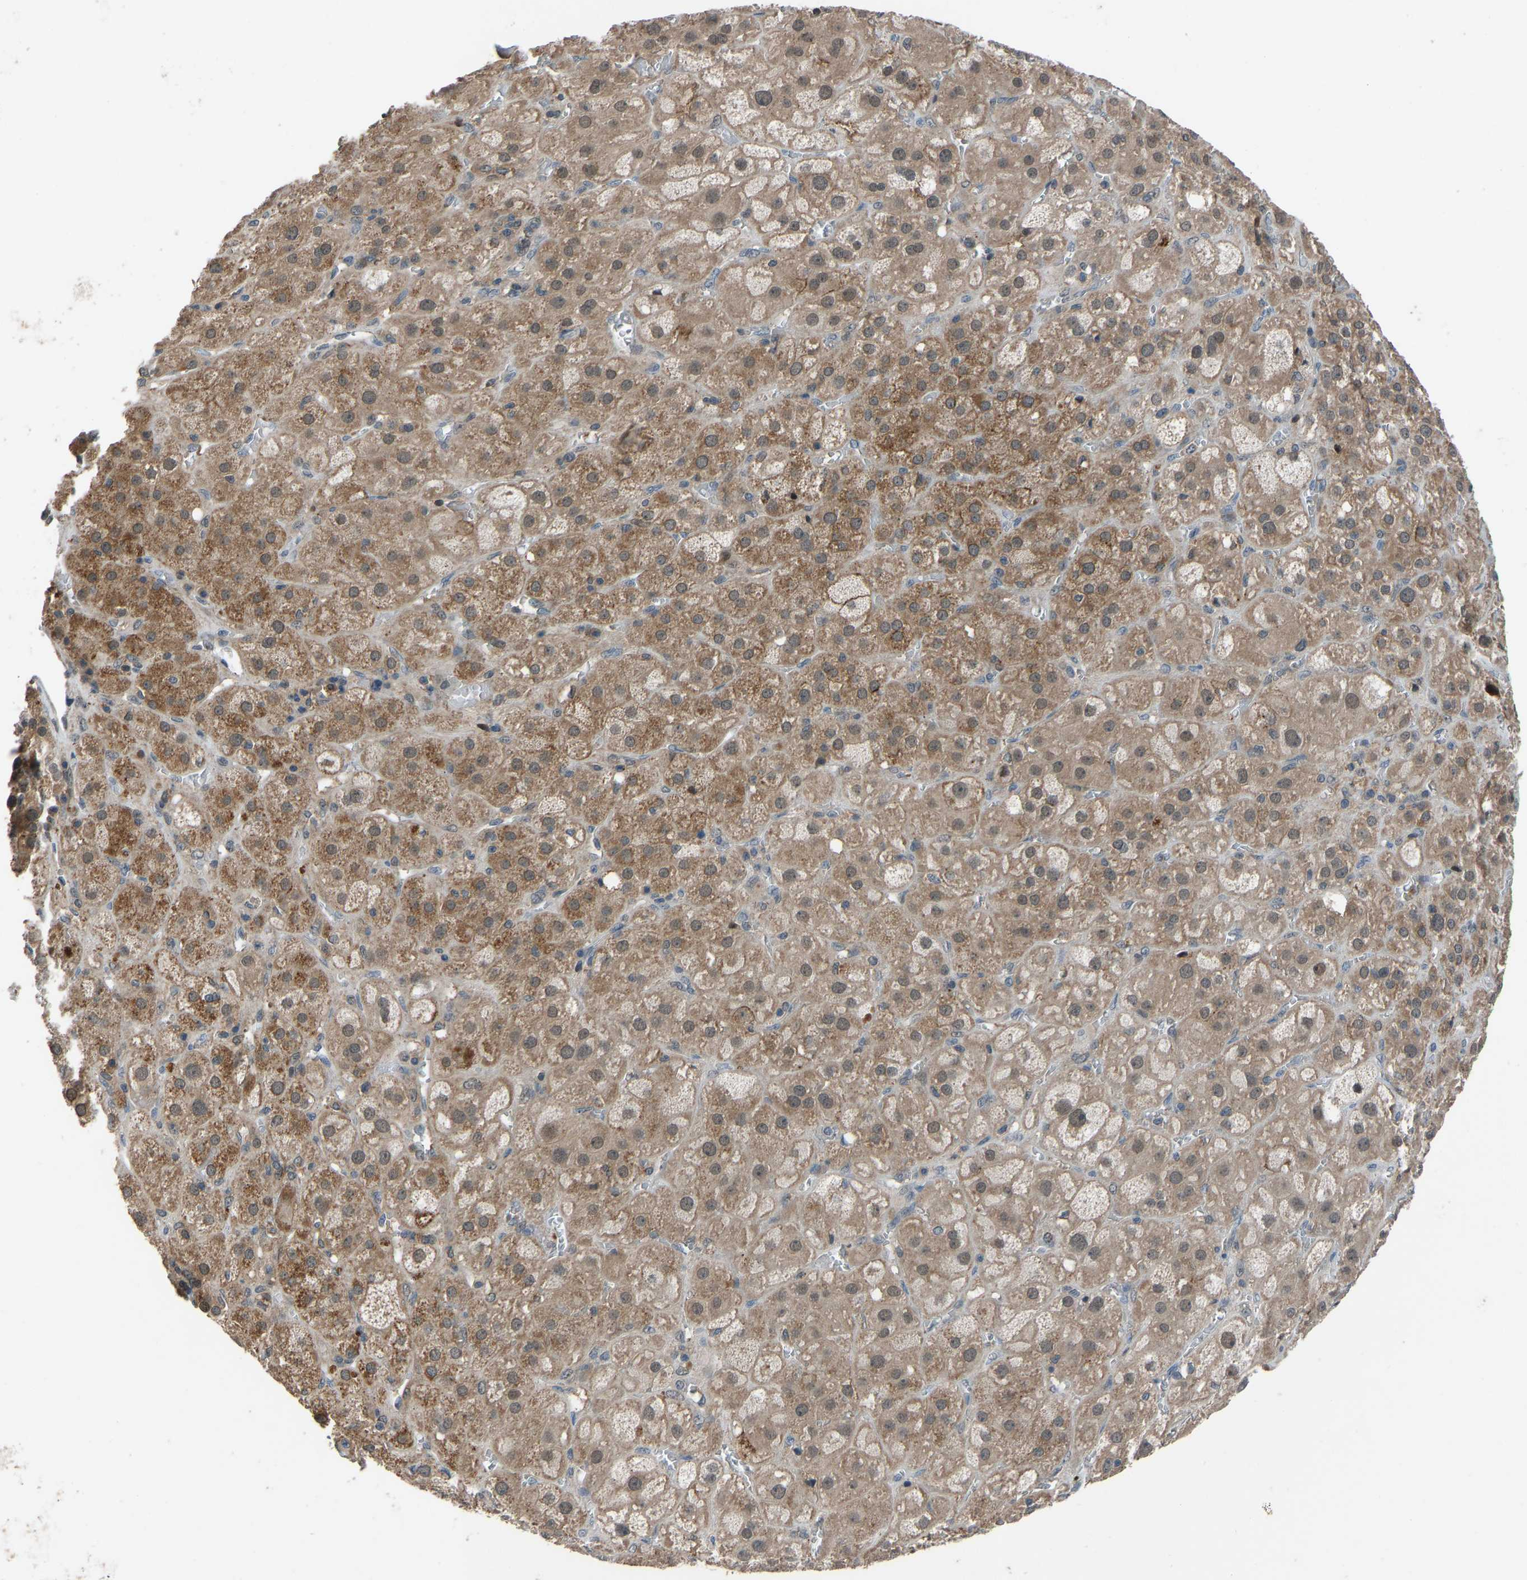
{"staining": {"intensity": "moderate", "quantity": ">75%", "location": "cytoplasmic/membranous,nuclear"}, "tissue": "adrenal gland", "cell_type": "Glandular cells", "image_type": "normal", "snomed": [{"axis": "morphology", "description": "Normal tissue, NOS"}, {"axis": "topography", "description": "Adrenal gland"}], "caption": "Normal adrenal gland was stained to show a protein in brown. There is medium levels of moderate cytoplasmic/membranous,nuclear positivity in about >75% of glandular cells.", "gene": "SLC43A1", "patient": {"sex": "female", "age": 47}}